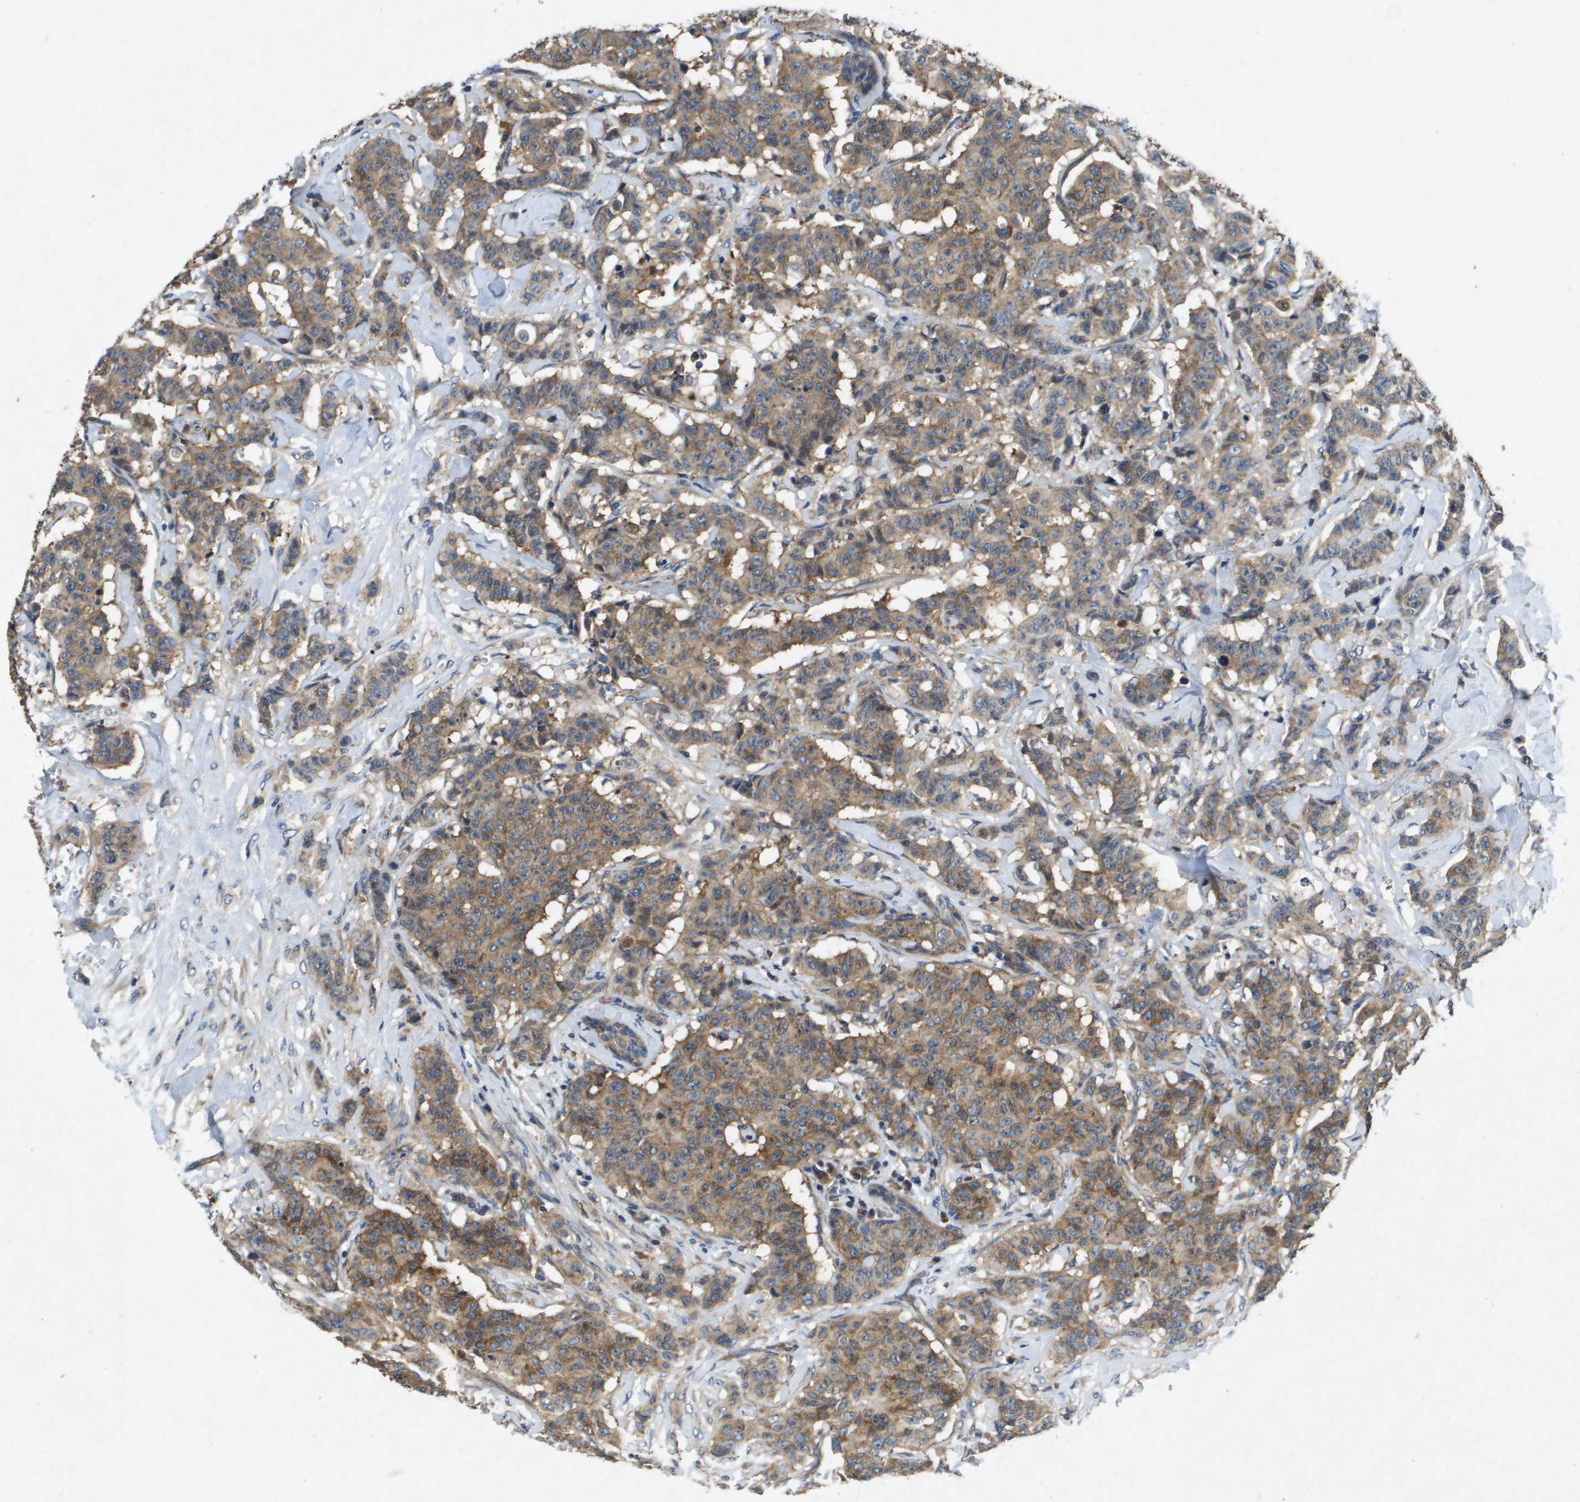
{"staining": {"intensity": "moderate", "quantity": ">75%", "location": "cytoplasmic/membranous"}, "tissue": "breast cancer", "cell_type": "Tumor cells", "image_type": "cancer", "snomed": [{"axis": "morphology", "description": "Normal tissue, NOS"}, {"axis": "morphology", "description": "Duct carcinoma"}, {"axis": "topography", "description": "Breast"}], "caption": "The histopathology image shows immunohistochemical staining of breast cancer (infiltrating ductal carcinoma). There is moderate cytoplasmic/membranous expression is present in approximately >75% of tumor cells. Nuclei are stained in blue.", "gene": "PTPRT", "patient": {"sex": "female", "age": 40}}